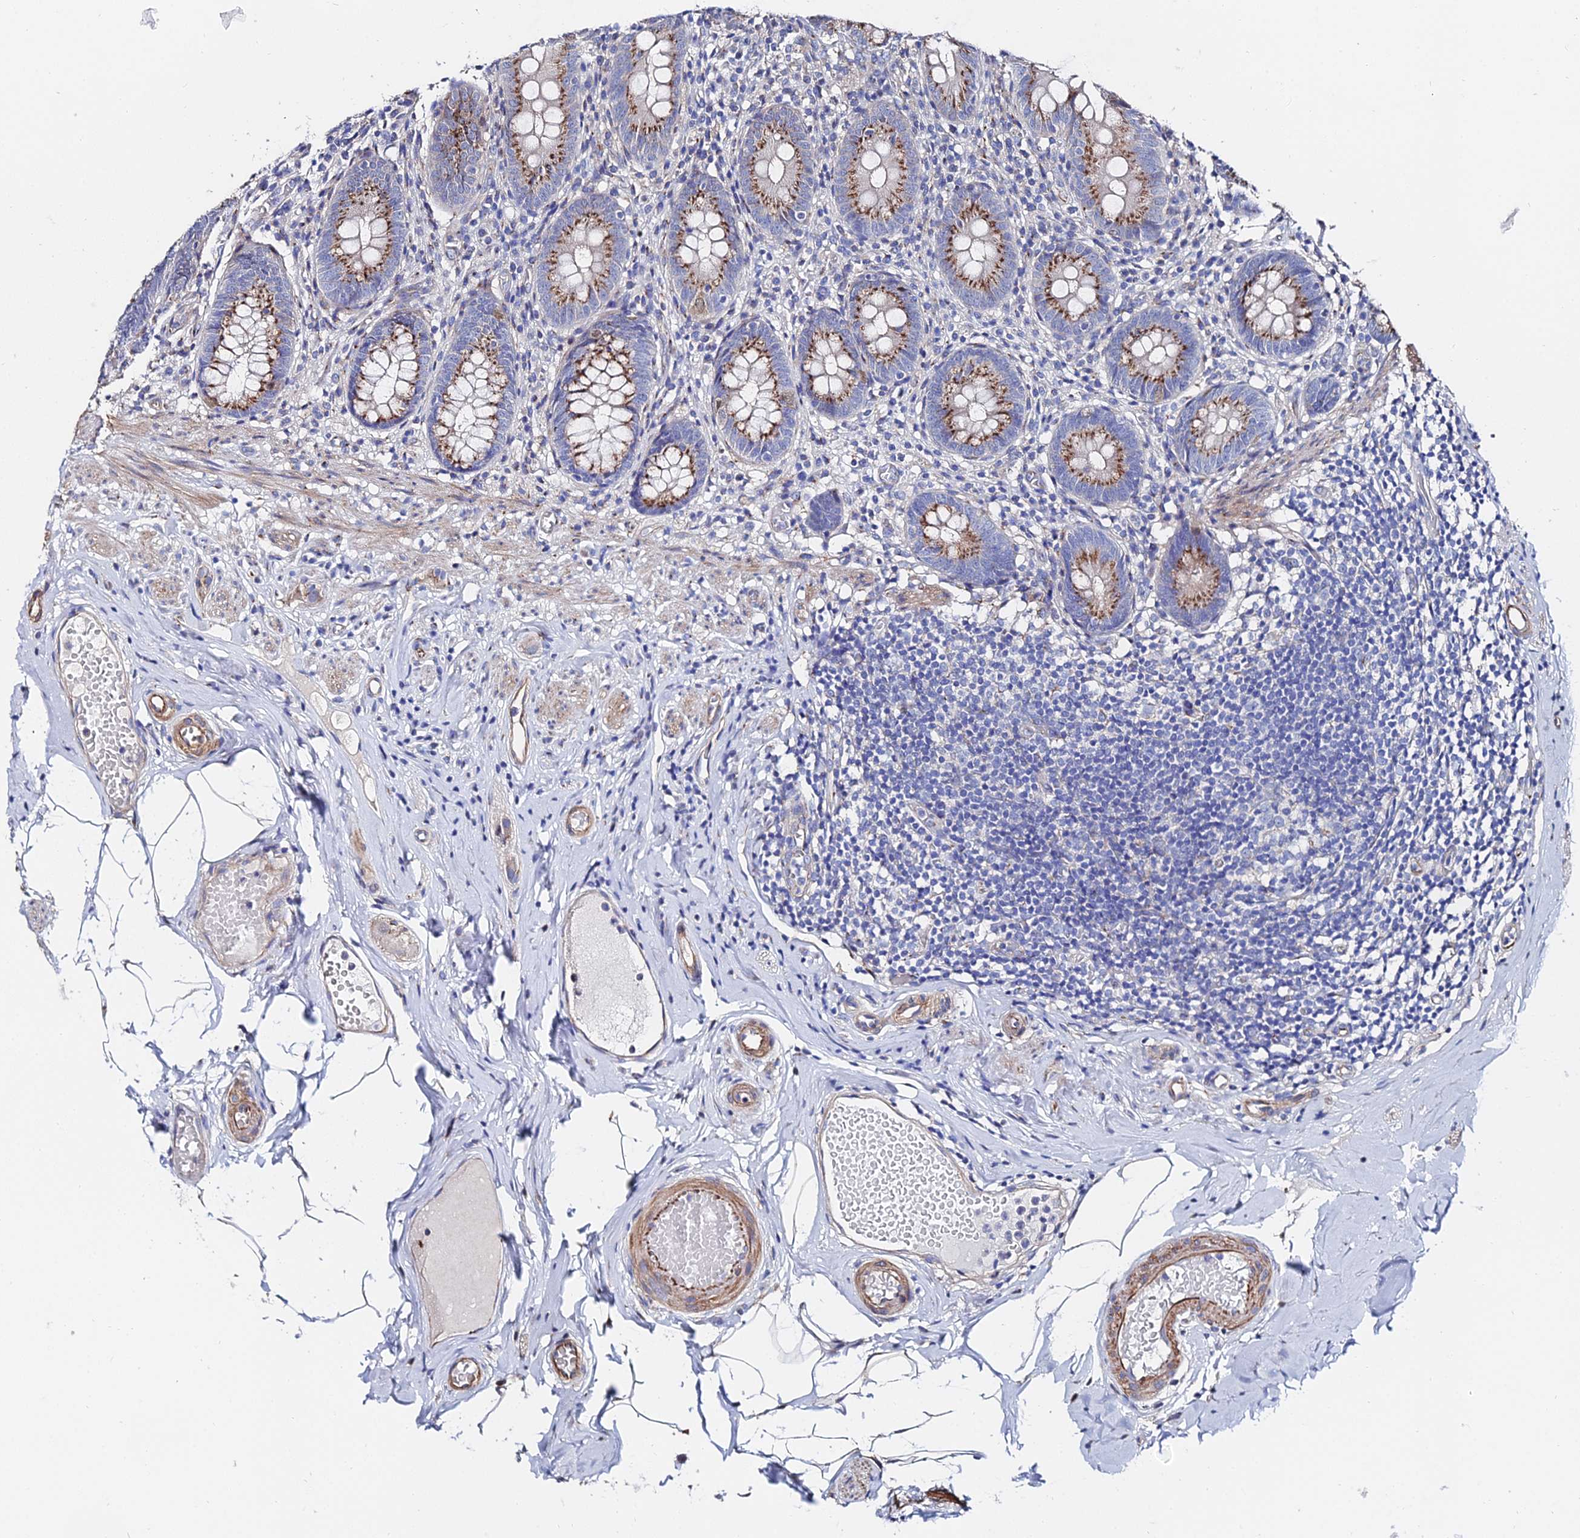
{"staining": {"intensity": "negative", "quantity": "none", "location": "none"}, "tissue": "appendix", "cell_type": "Glandular cells", "image_type": "normal", "snomed": [{"axis": "morphology", "description": "Normal tissue, NOS"}, {"axis": "topography", "description": "Appendix"}], "caption": "Histopathology image shows no significant protein expression in glandular cells of unremarkable appendix.", "gene": "BORCS8", "patient": {"sex": "male", "age": 55}}